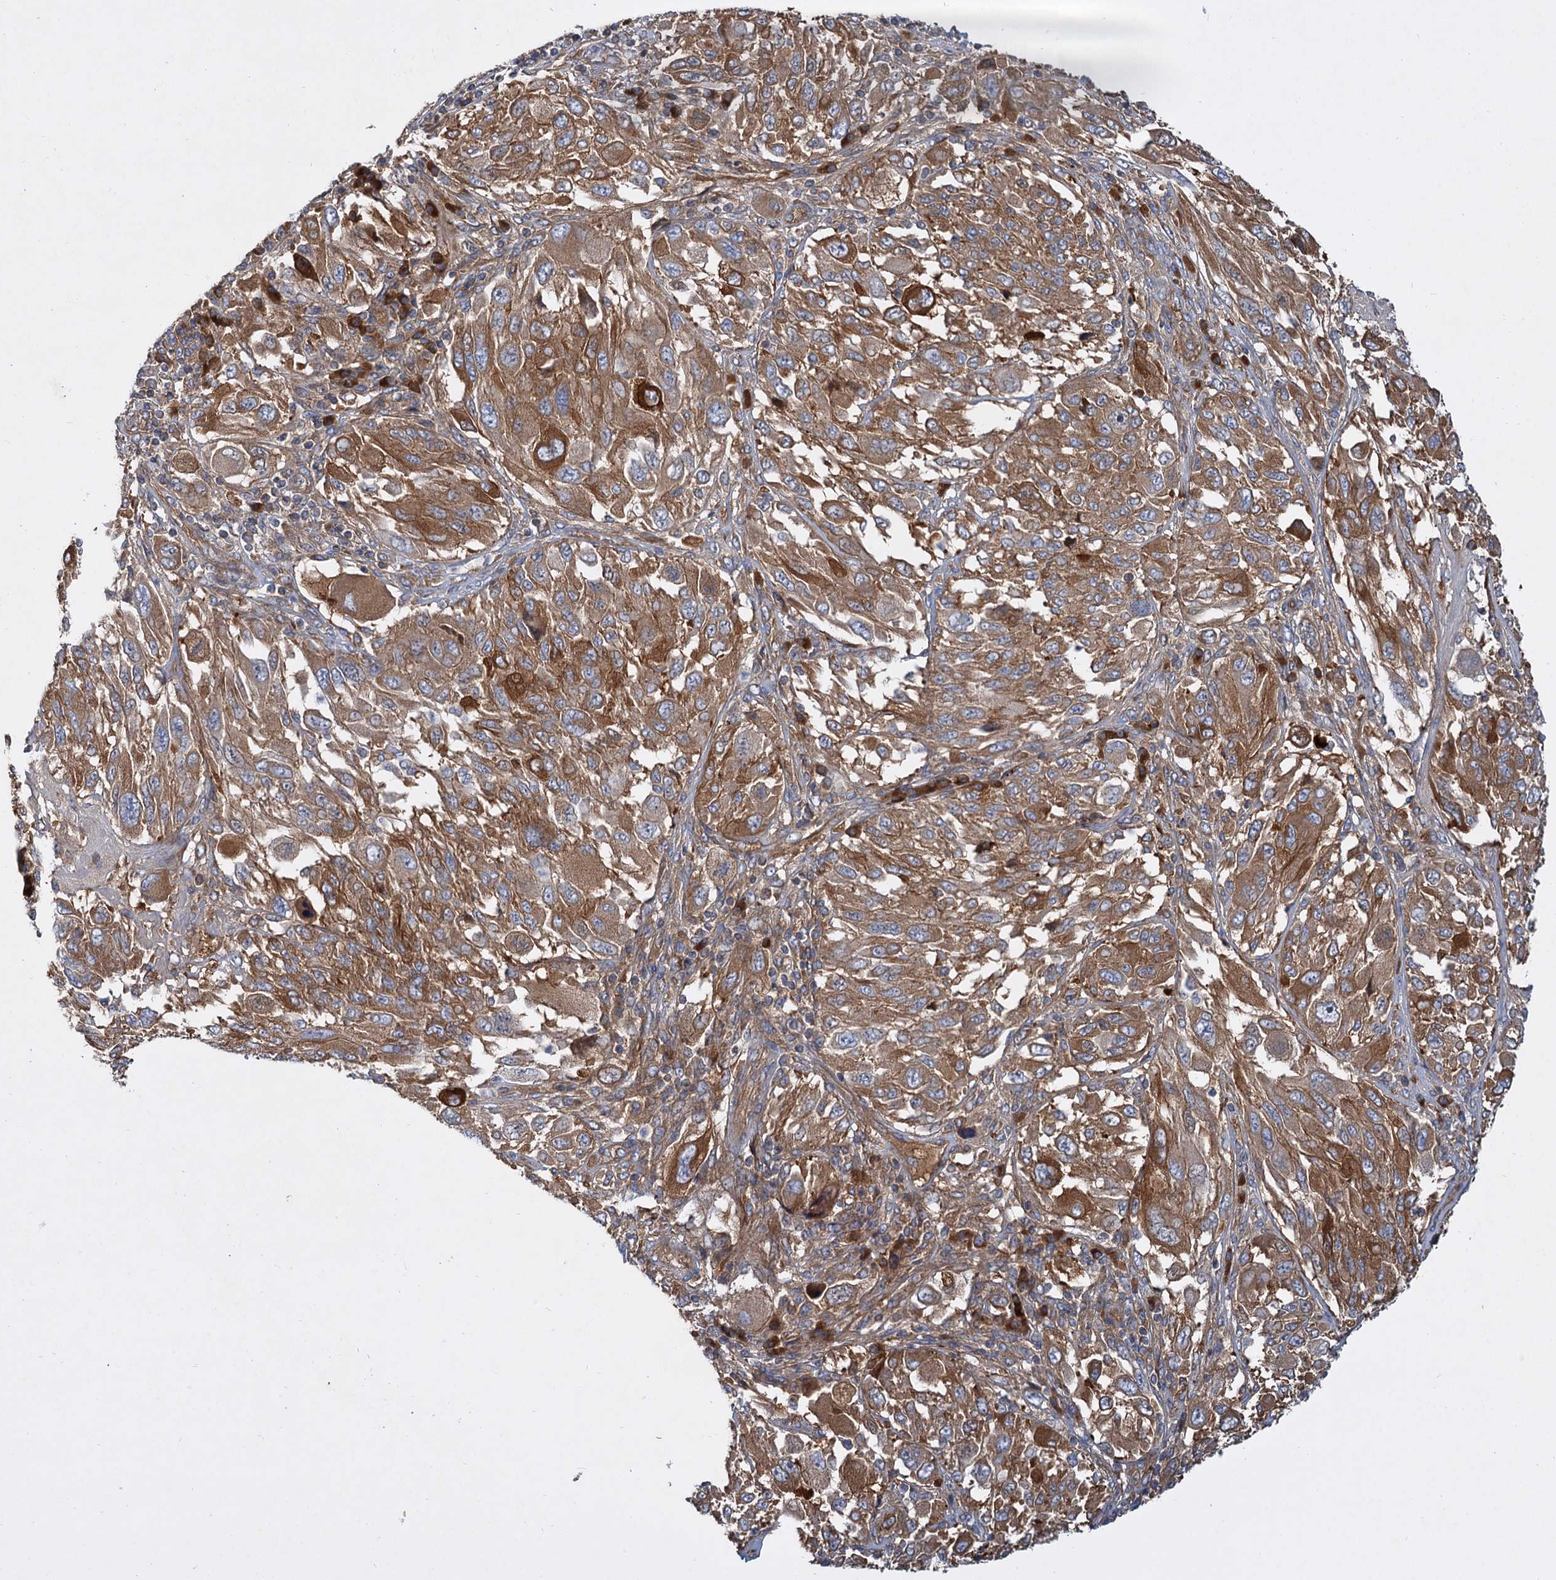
{"staining": {"intensity": "strong", "quantity": ">75%", "location": "cytoplasmic/membranous"}, "tissue": "melanoma", "cell_type": "Tumor cells", "image_type": "cancer", "snomed": [{"axis": "morphology", "description": "Malignant melanoma, NOS"}, {"axis": "topography", "description": "Skin"}], "caption": "Melanoma stained with DAB immunohistochemistry (IHC) demonstrates high levels of strong cytoplasmic/membranous expression in about >75% of tumor cells.", "gene": "ALKBH7", "patient": {"sex": "female", "age": 91}}